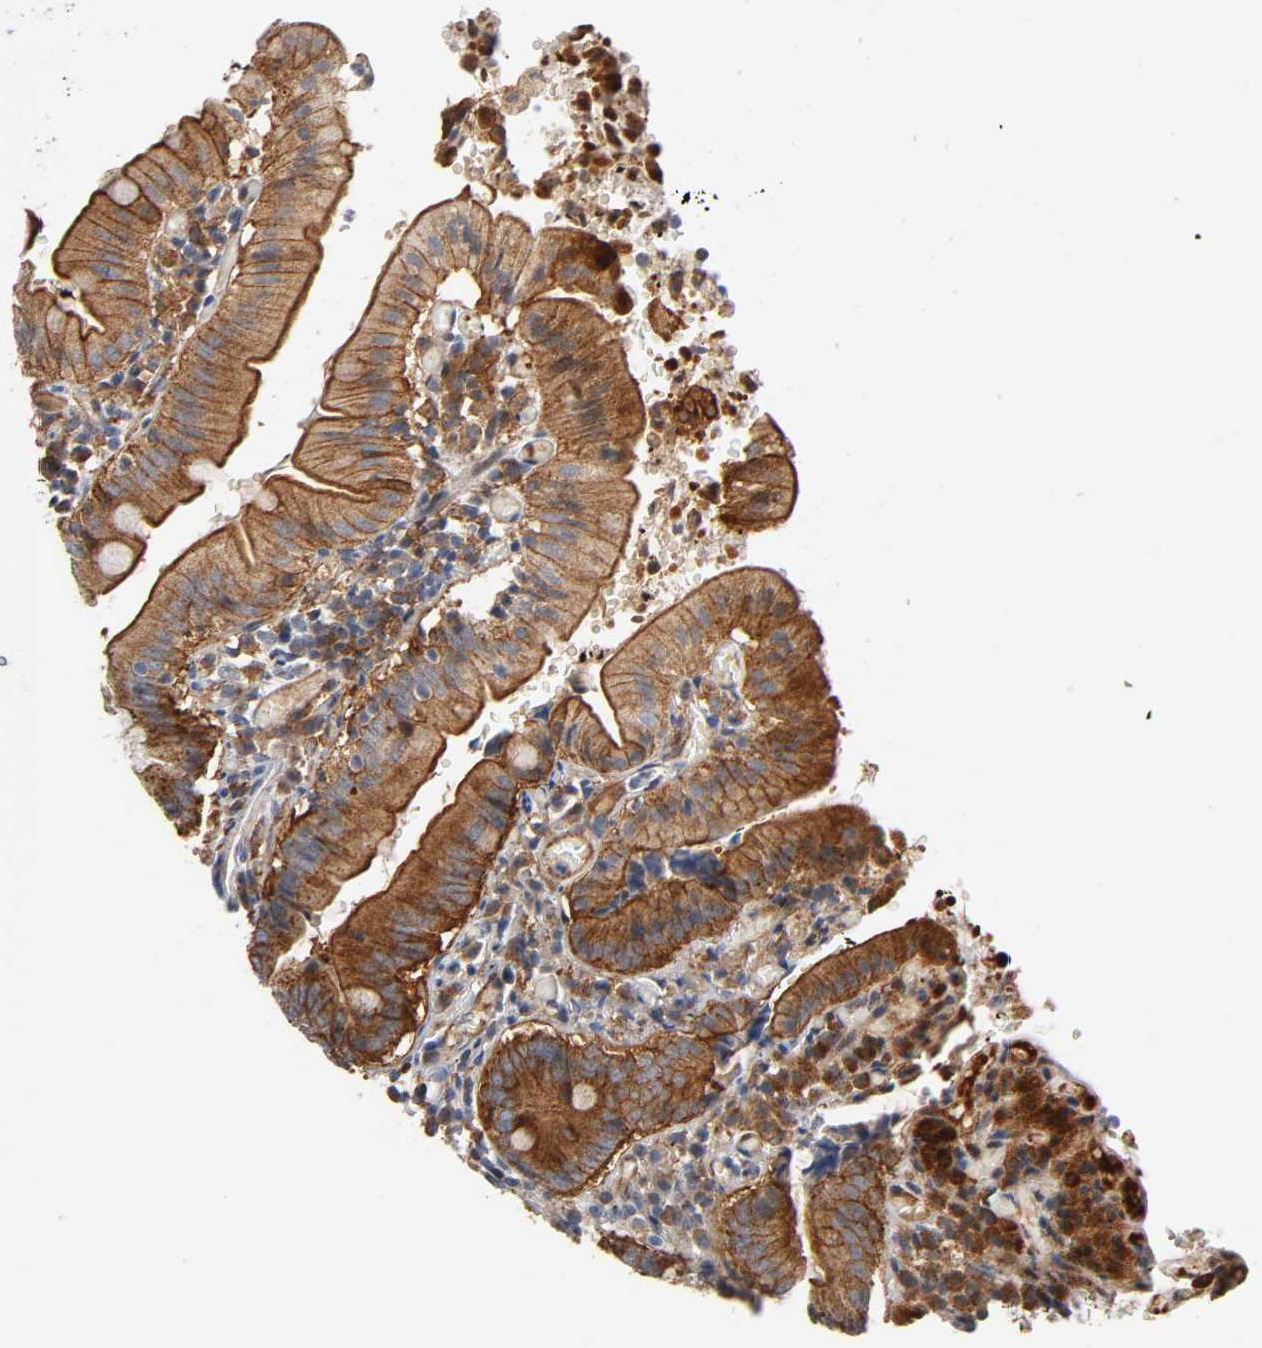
{"staining": {"intensity": "strong", "quantity": ">75%", "location": "cytoplasmic/membranous"}, "tissue": "small intestine", "cell_type": "Glandular cells", "image_type": "normal", "snomed": [{"axis": "morphology", "description": "Normal tissue, NOS"}, {"axis": "topography", "description": "Small intestine"}], "caption": "Glandular cells display high levels of strong cytoplasmic/membranous staining in about >75% of cells in unremarkable small intestine.", "gene": "CD2AP", "patient": {"sex": "male", "age": 71}}